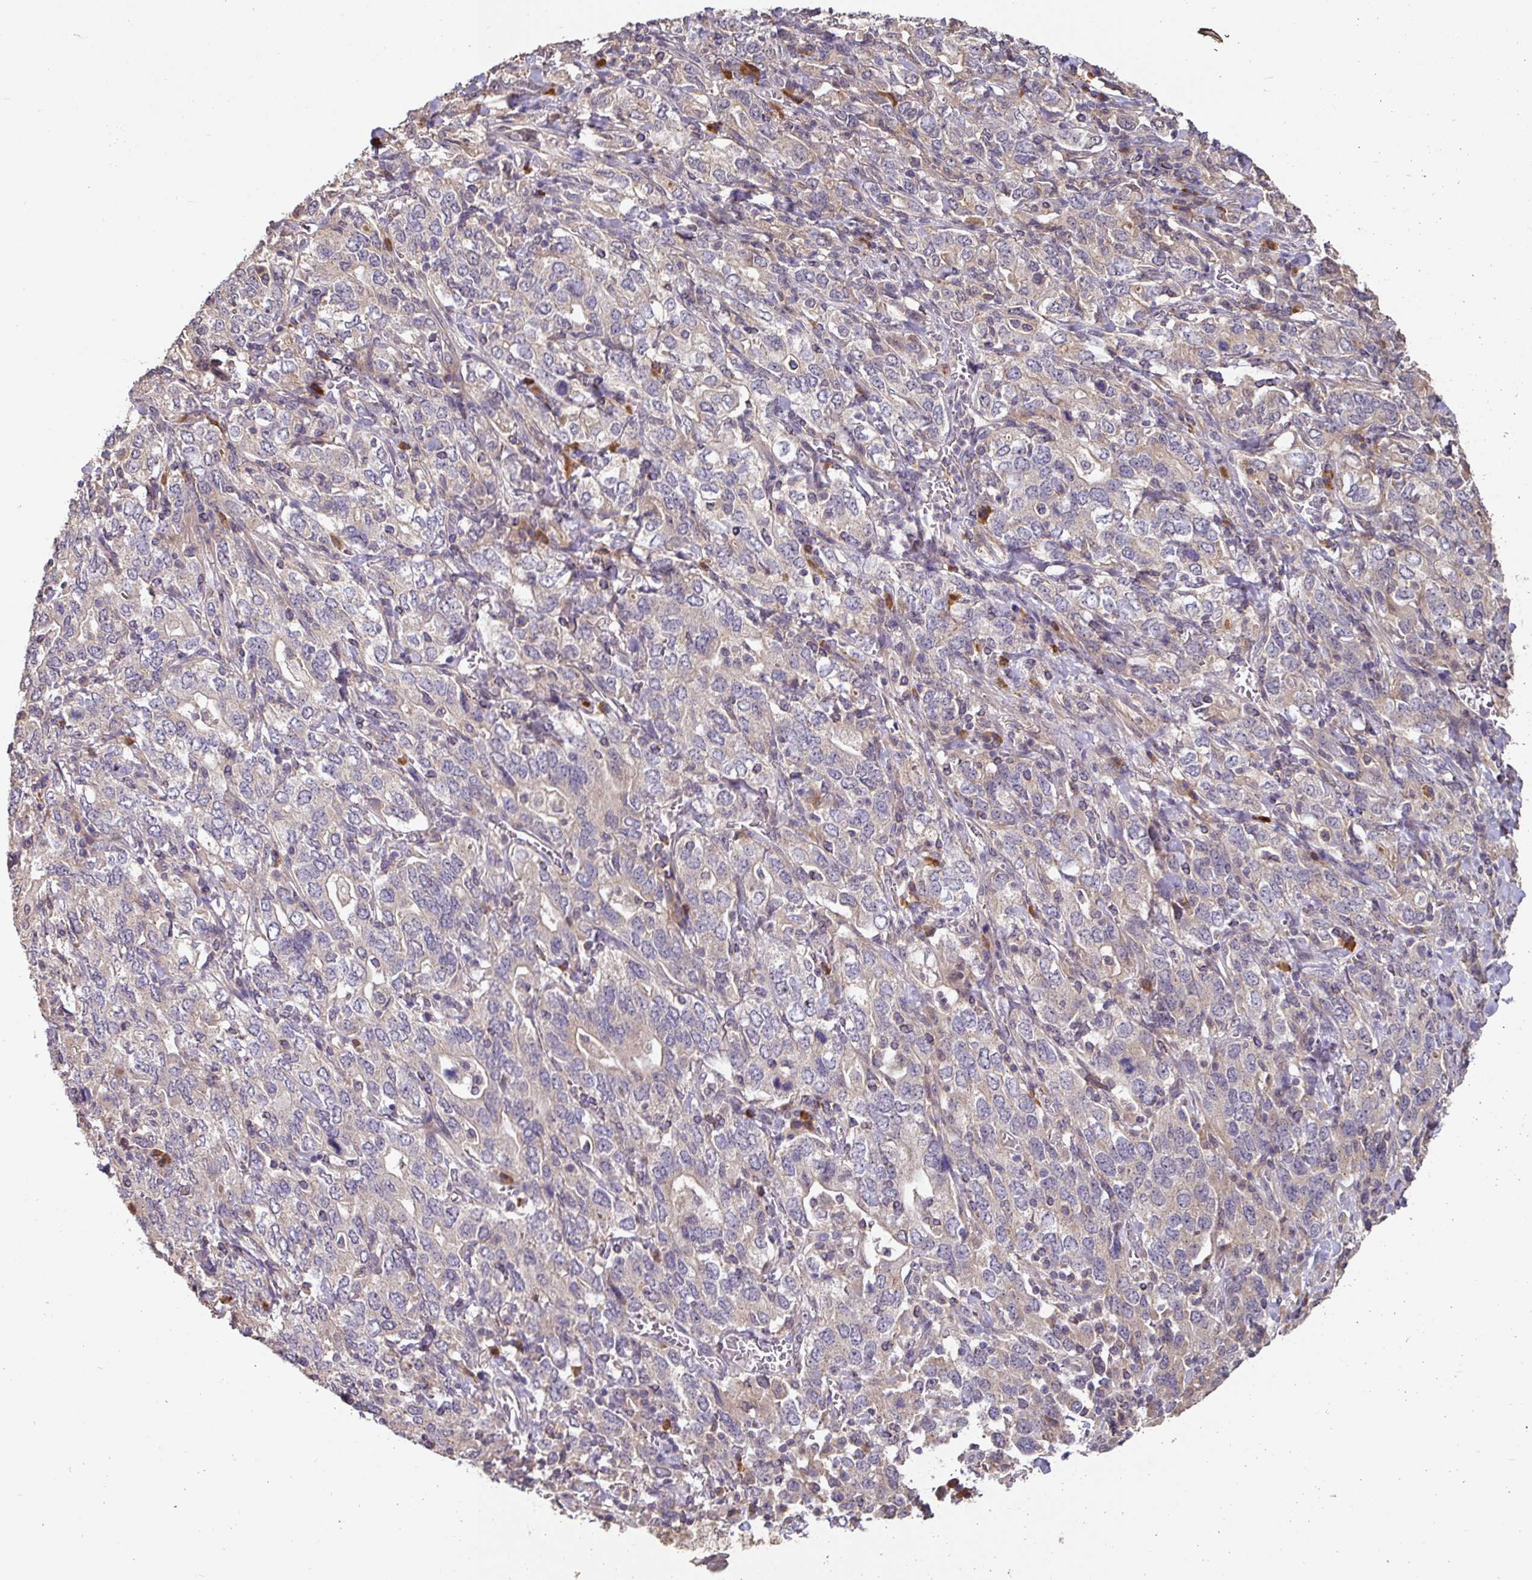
{"staining": {"intensity": "weak", "quantity": "<25%", "location": "cytoplasmic/membranous"}, "tissue": "stomach cancer", "cell_type": "Tumor cells", "image_type": "cancer", "snomed": [{"axis": "morphology", "description": "Adenocarcinoma, NOS"}, {"axis": "topography", "description": "Stomach, upper"}, {"axis": "topography", "description": "Stomach"}], "caption": "IHC image of neoplastic tissue: human adenocarcinoma (stomach) stained with DAB demonstrates no significant protein positivity in tumor cells.", "gene": "ACVR2B", "patient": {"sex": "male", "age": 62}}